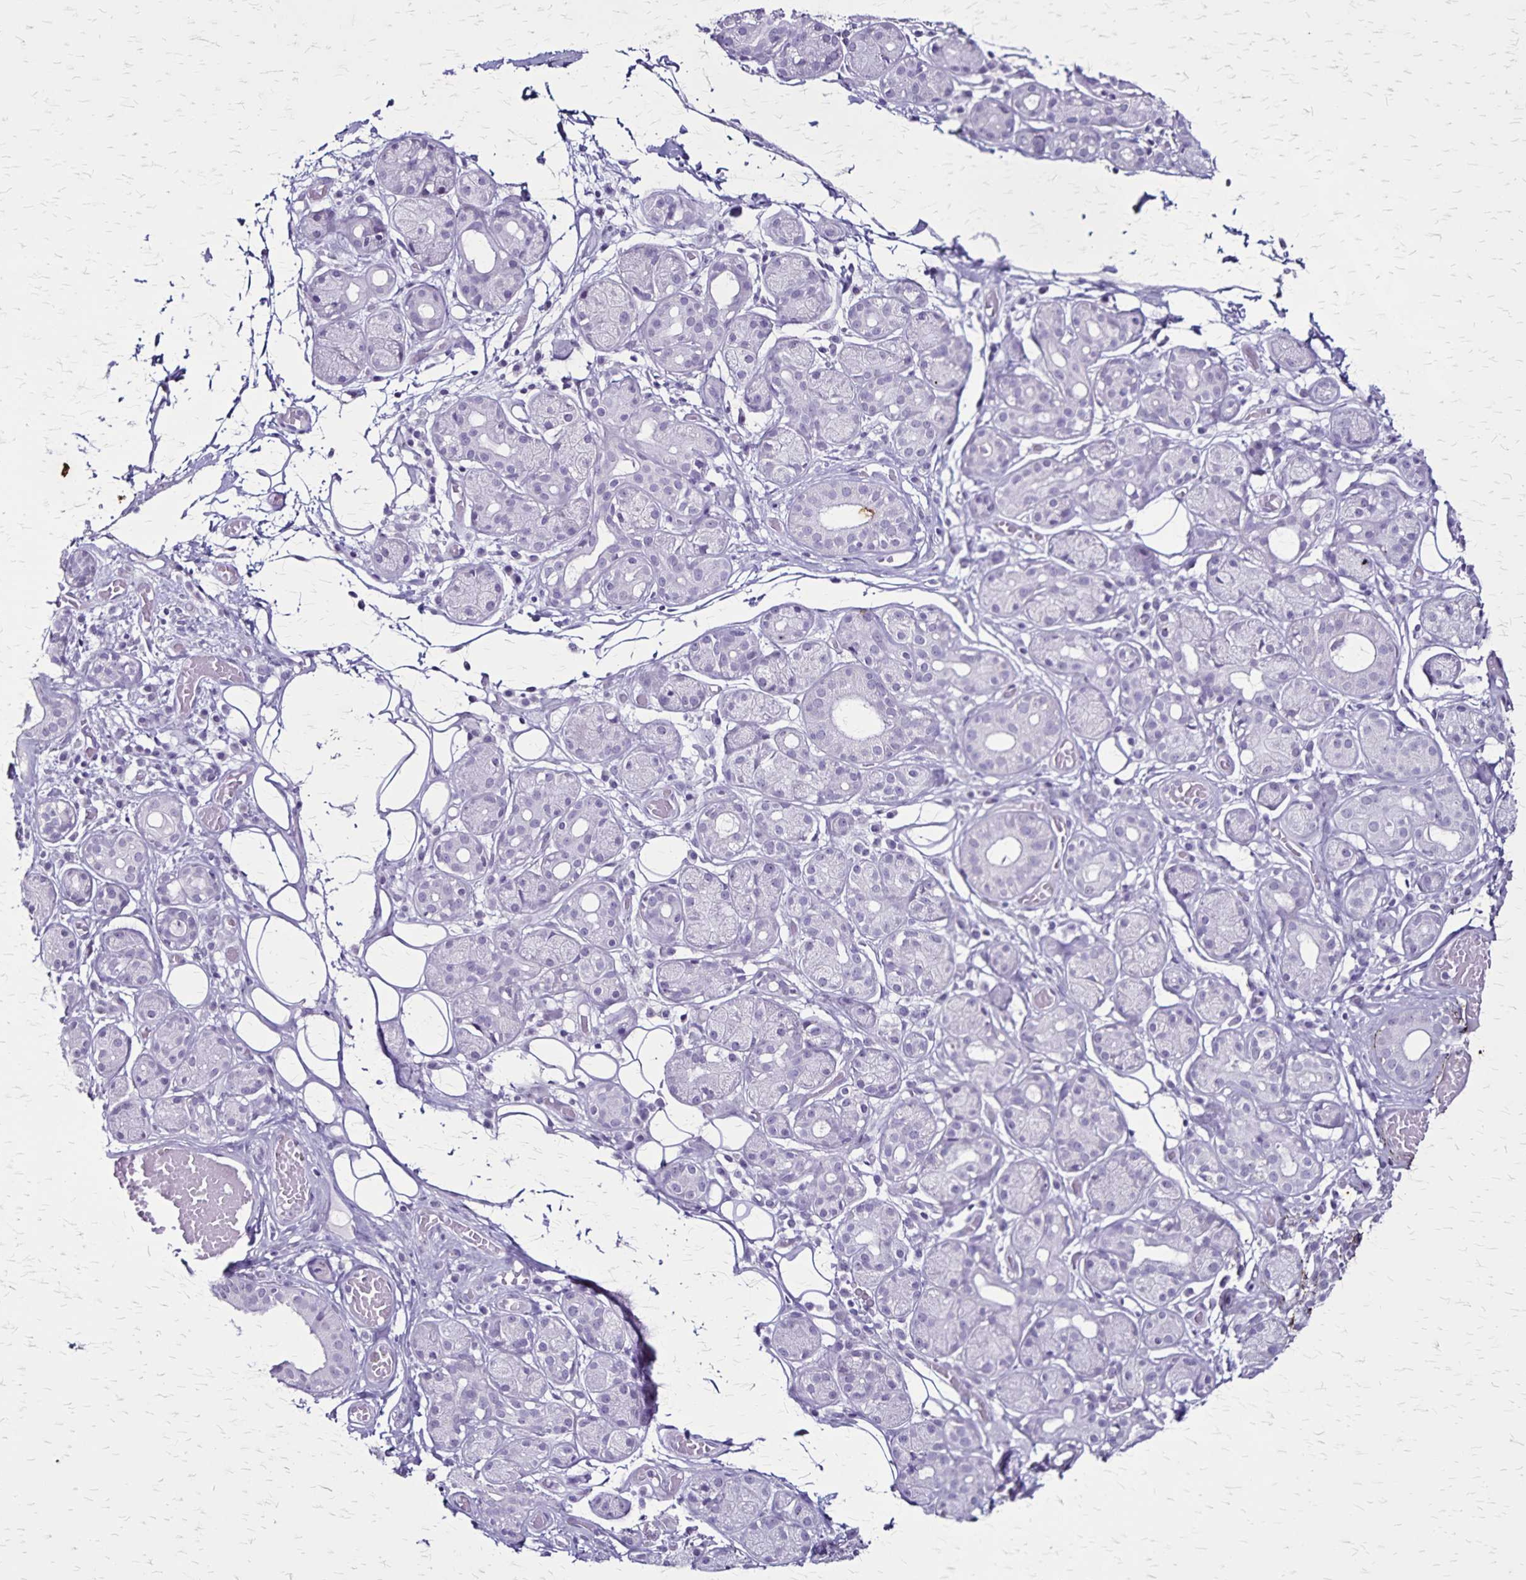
{"staining": {"intensity": "negative", "quantity": "none", "location": "none"}, "tissue": "salivary gland", "cell_type": "Glandular cells", "image_type": "normal", "snomed": [{"axis": "morphology", "description": "Normal tissue, NOS"}, {"axis": "topography", "description": "Salivary gland"}, {"axis": "topography", "description": "Peripheral nerve tissue"}], "caption": "This is a photomicrograph of IHC staining of benign salivary gland, which shows no positivity in glandular cells. (IHC, brightfield microscopy, high magnification).", "gene": "KRT2", "patient": {"sex": "male", "age": 71}}